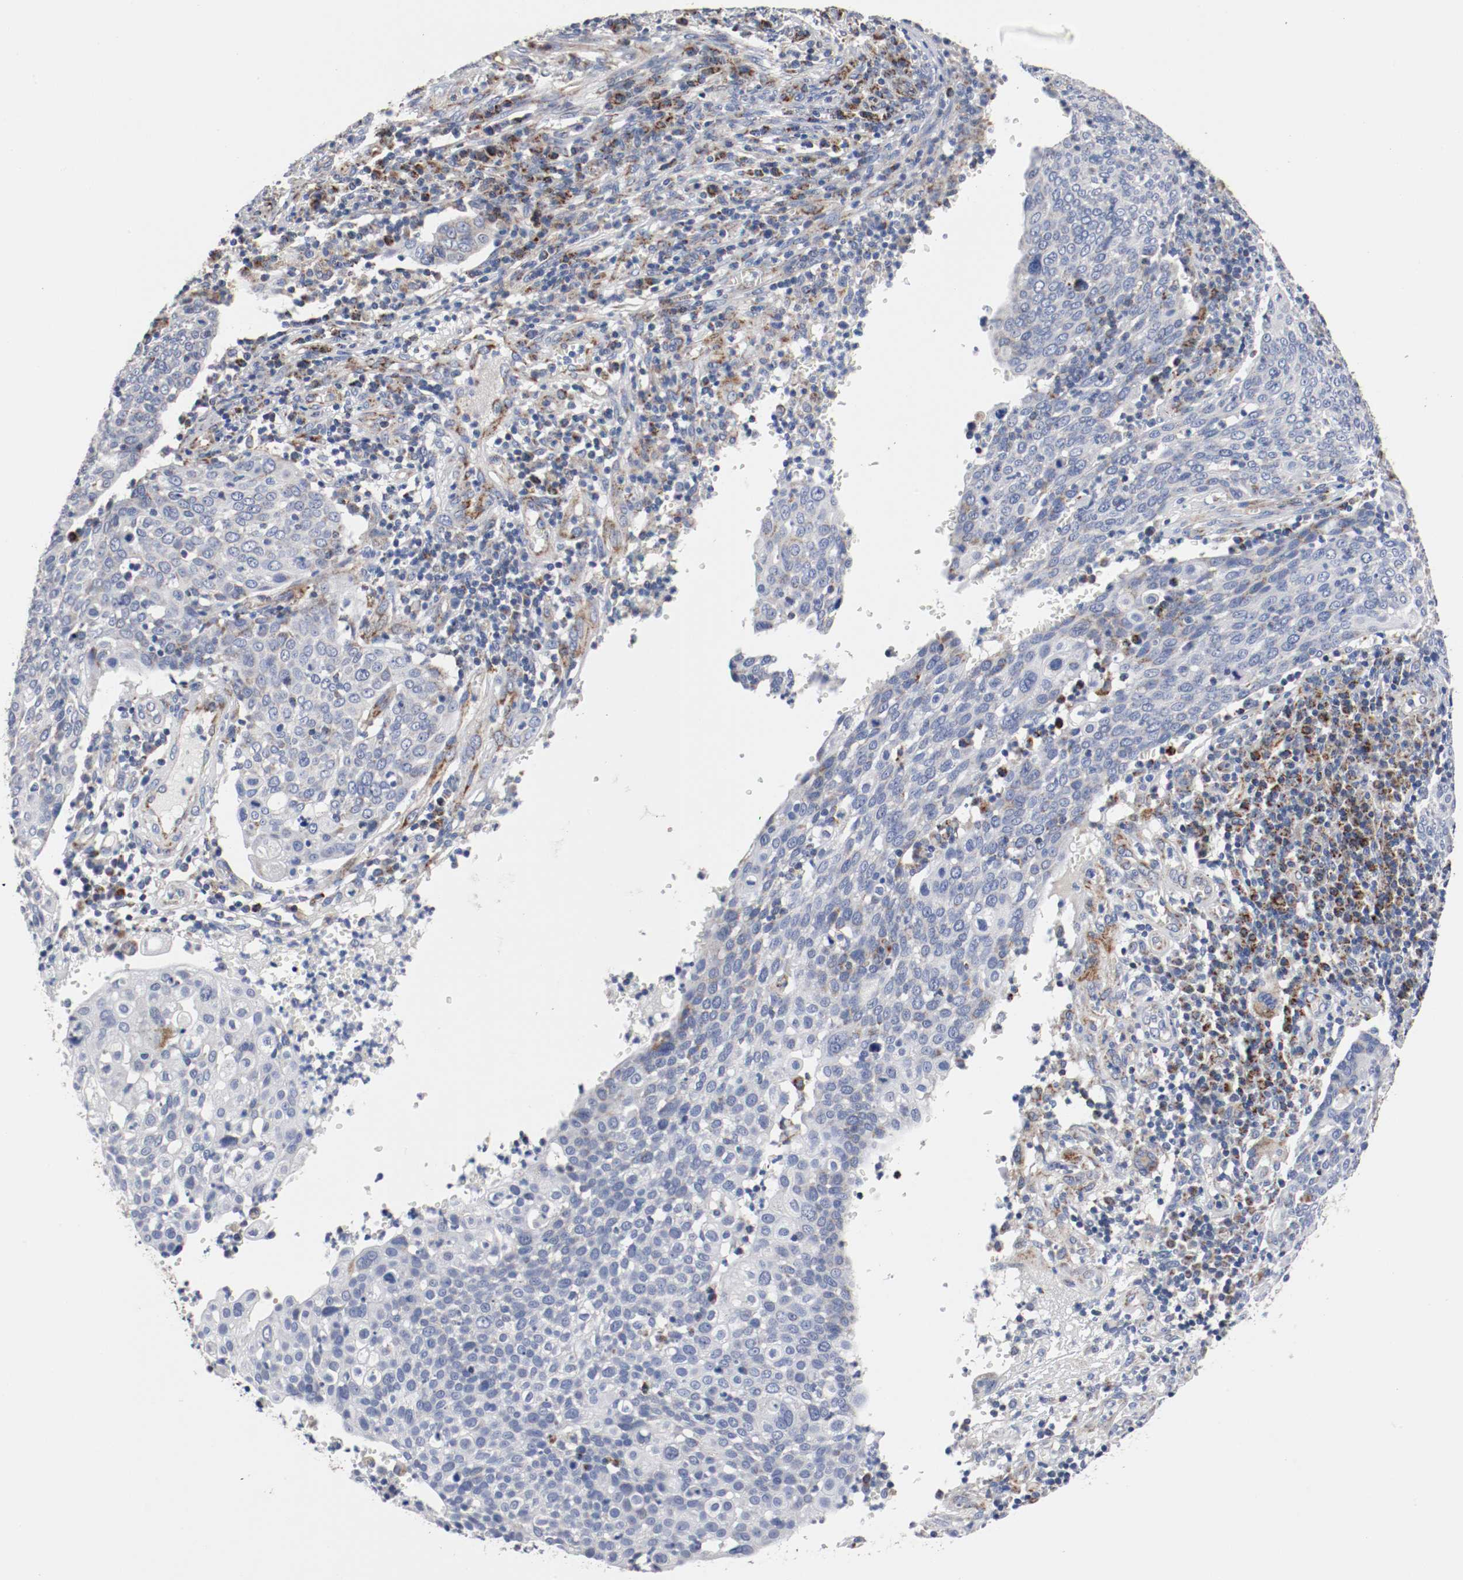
{"staining": {"intensity": "negative", "quantity": "none", "location": "none"}, "tissue": "cervical cancer", "cell_type": "Tumor cells", "image_type": "cancer", "snomed": [{"axis": "morphology", "description": "Squamous cell carcinoma, NOS"}, {"axis": "topography", "description": "Cervix"}], "caption": "Micrograph shows no protein expression in tumor cells of cervical cancer tissue.", "gene": "TUBD1", "patient": {"sex": "female", "age": 40}}